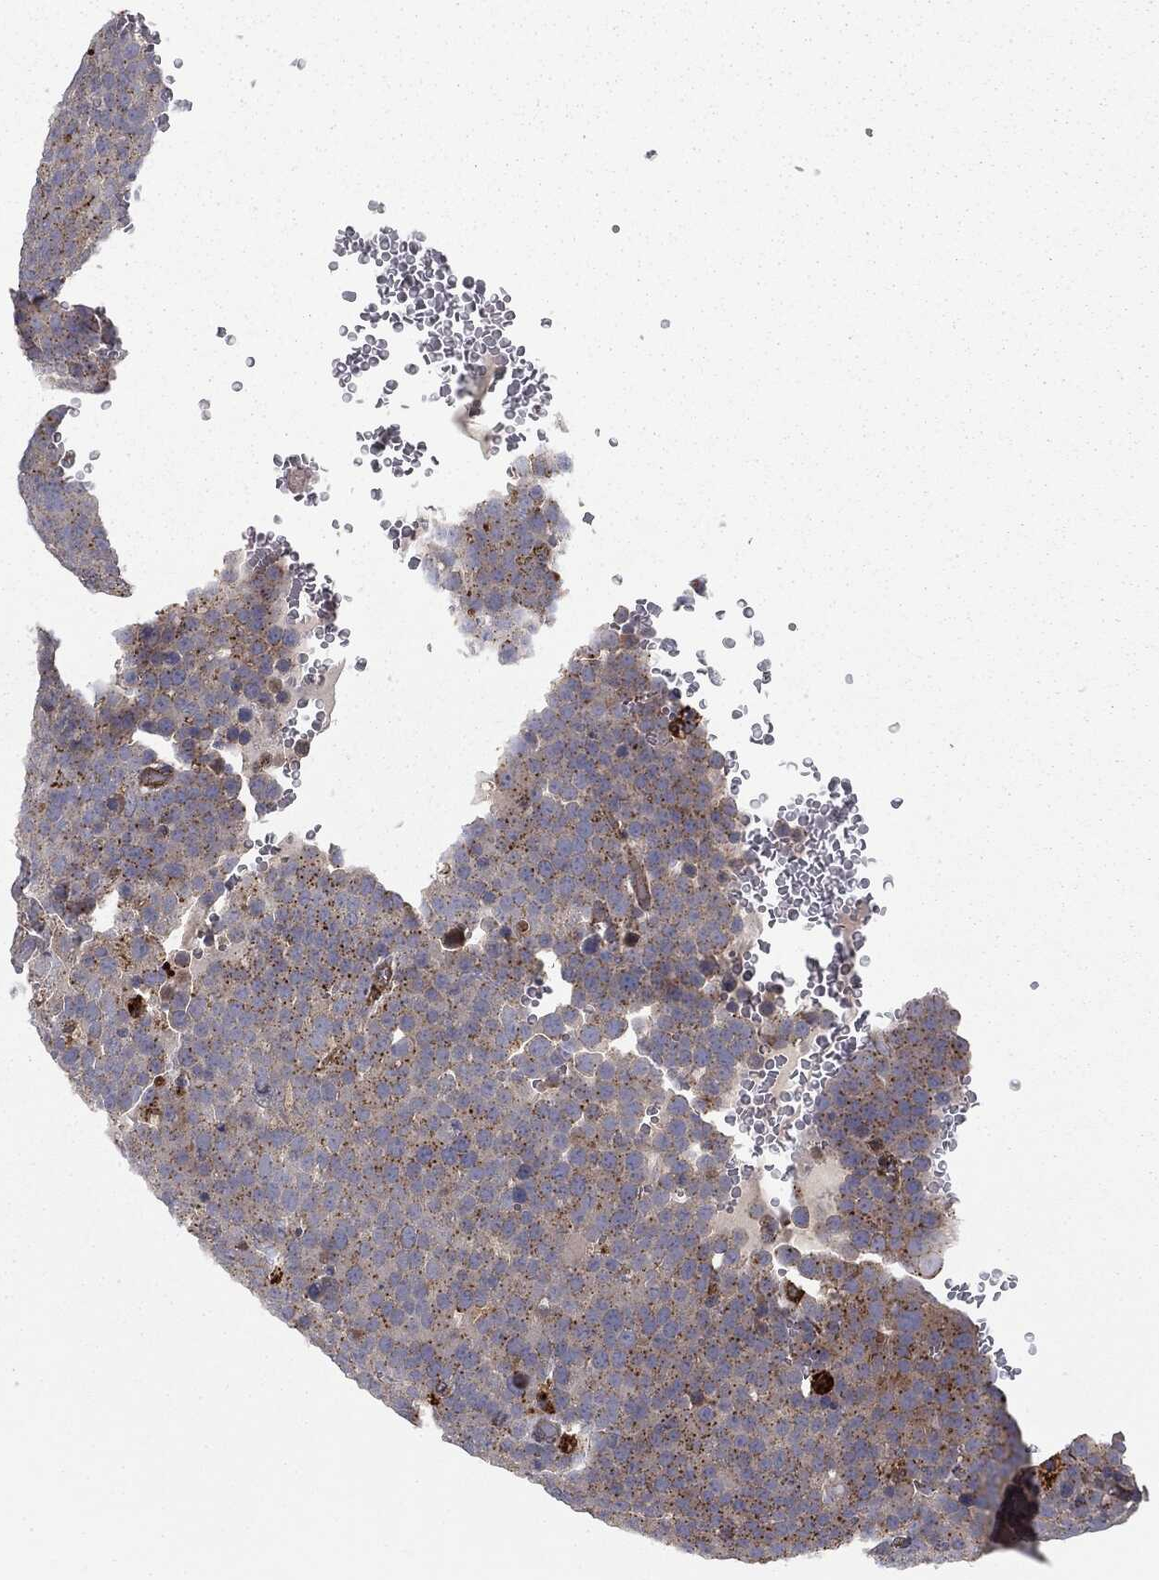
{"staining": {"intensity": "moderate", "quantity": ">75%", "location": "cytoplasmic/membranous"}, "tissue": "testis cancer", "cell_type": "Tumor cells", "image_type": "cancer", "snomed": [{"axis": "morphology", "description": "Seminoma, NOS"}, {"axis": "topography", "description": "Testis"}], "caption": "IHC of human testis cancer (seminoma) demonstrates medium levels of moderate cytoplasmic/membranous expression in about >75% of tumor cells.", "gene": "CTSA", "patient": {"sex": "male", "age": 71}}